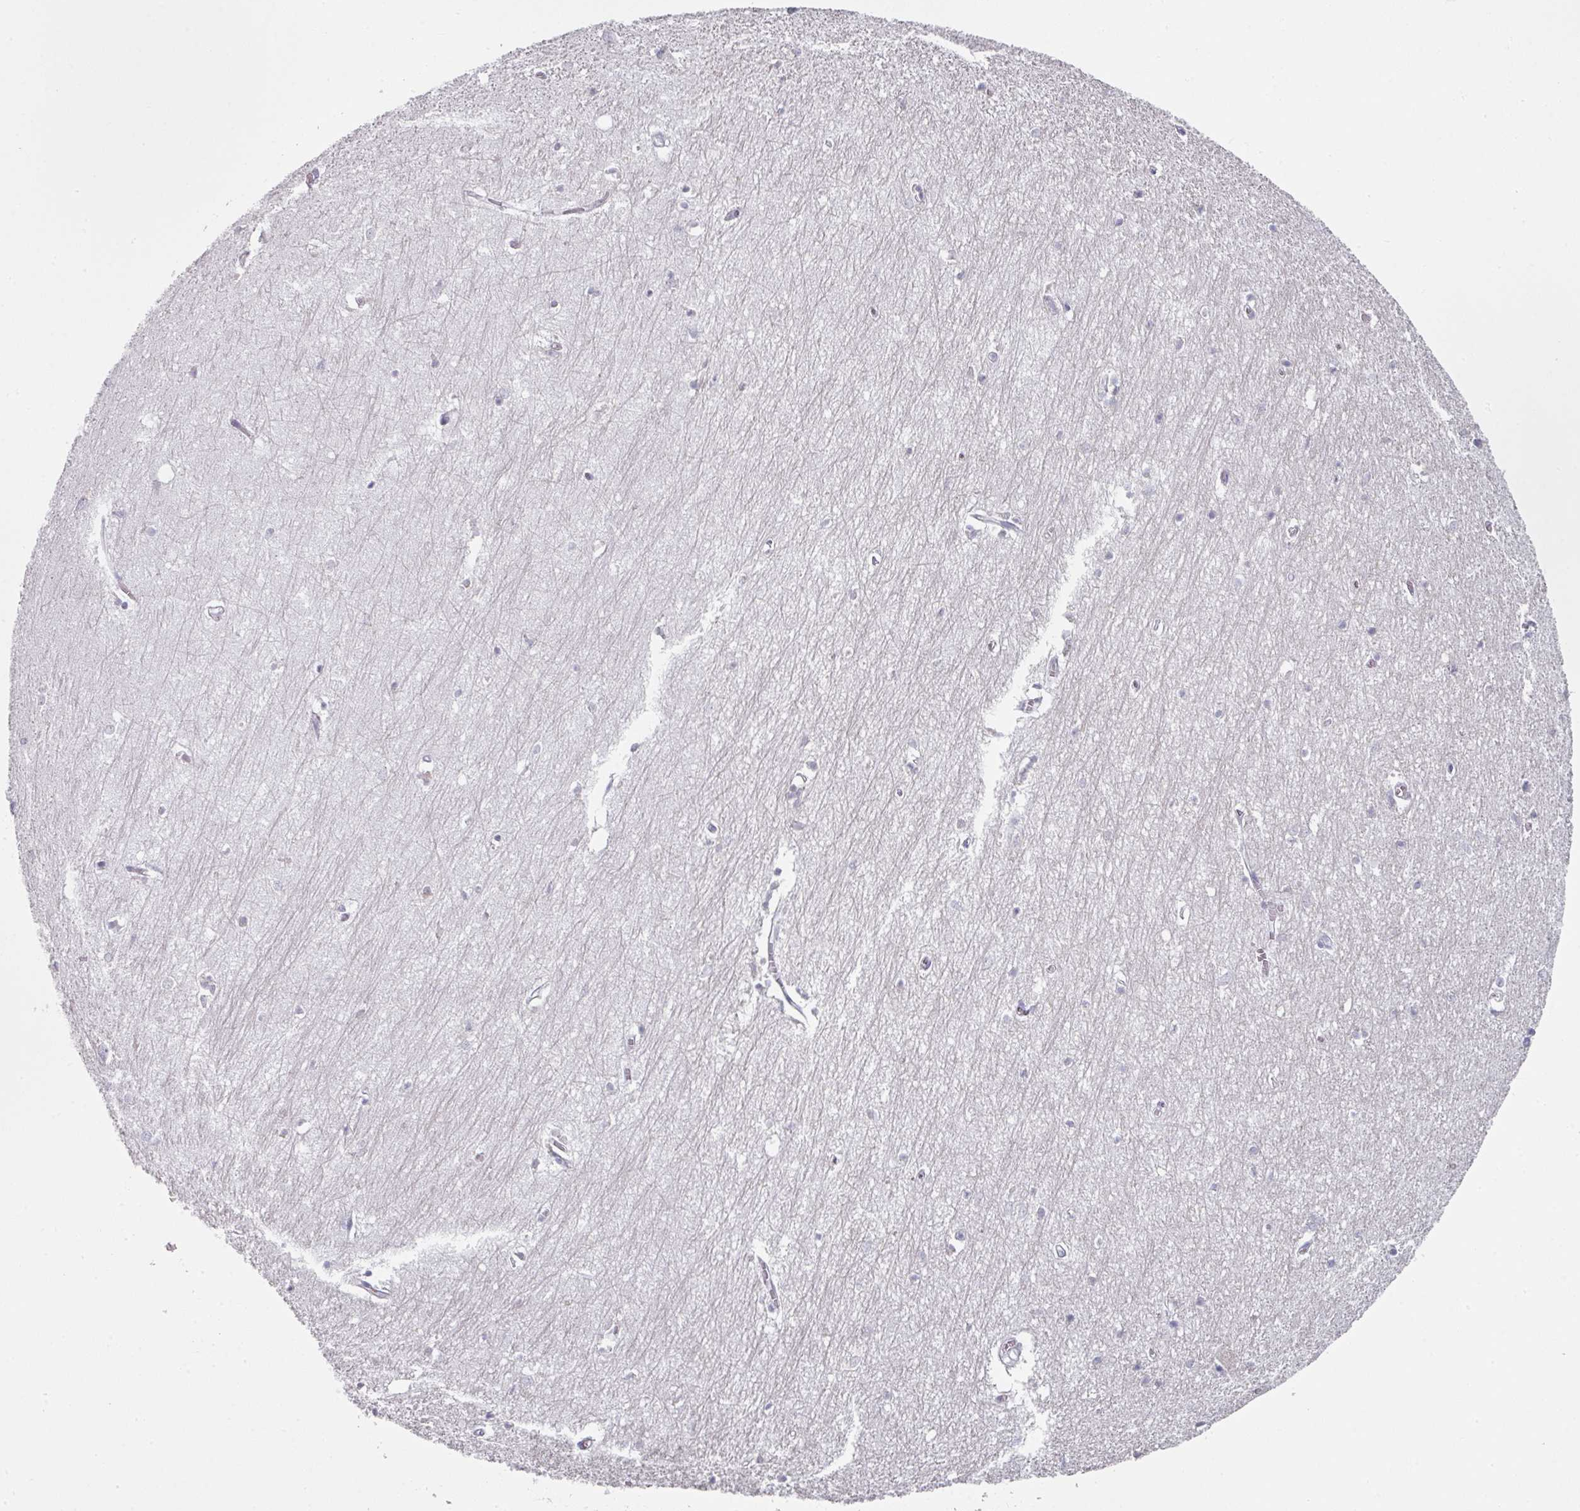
{"staining": {"intensity": "negative", "quantity": "none", "location": "none"}, "tissue": "hippocampus", "cell_type": "Glial cells", "image_type": "normal", "snomed": [{"axis": "morphology", "description": "Normal tissue, NOS"}, {"axis": "topography", "description": "Hippocampus"}], "caption": "DAB (3,3'-diaminobenzidine) immunohistochemical staining of normal hippocampus shows no significant positivity in glial cells.", "gene": "CCDC85B", "patient": {"sex": "female", "age": 64}}